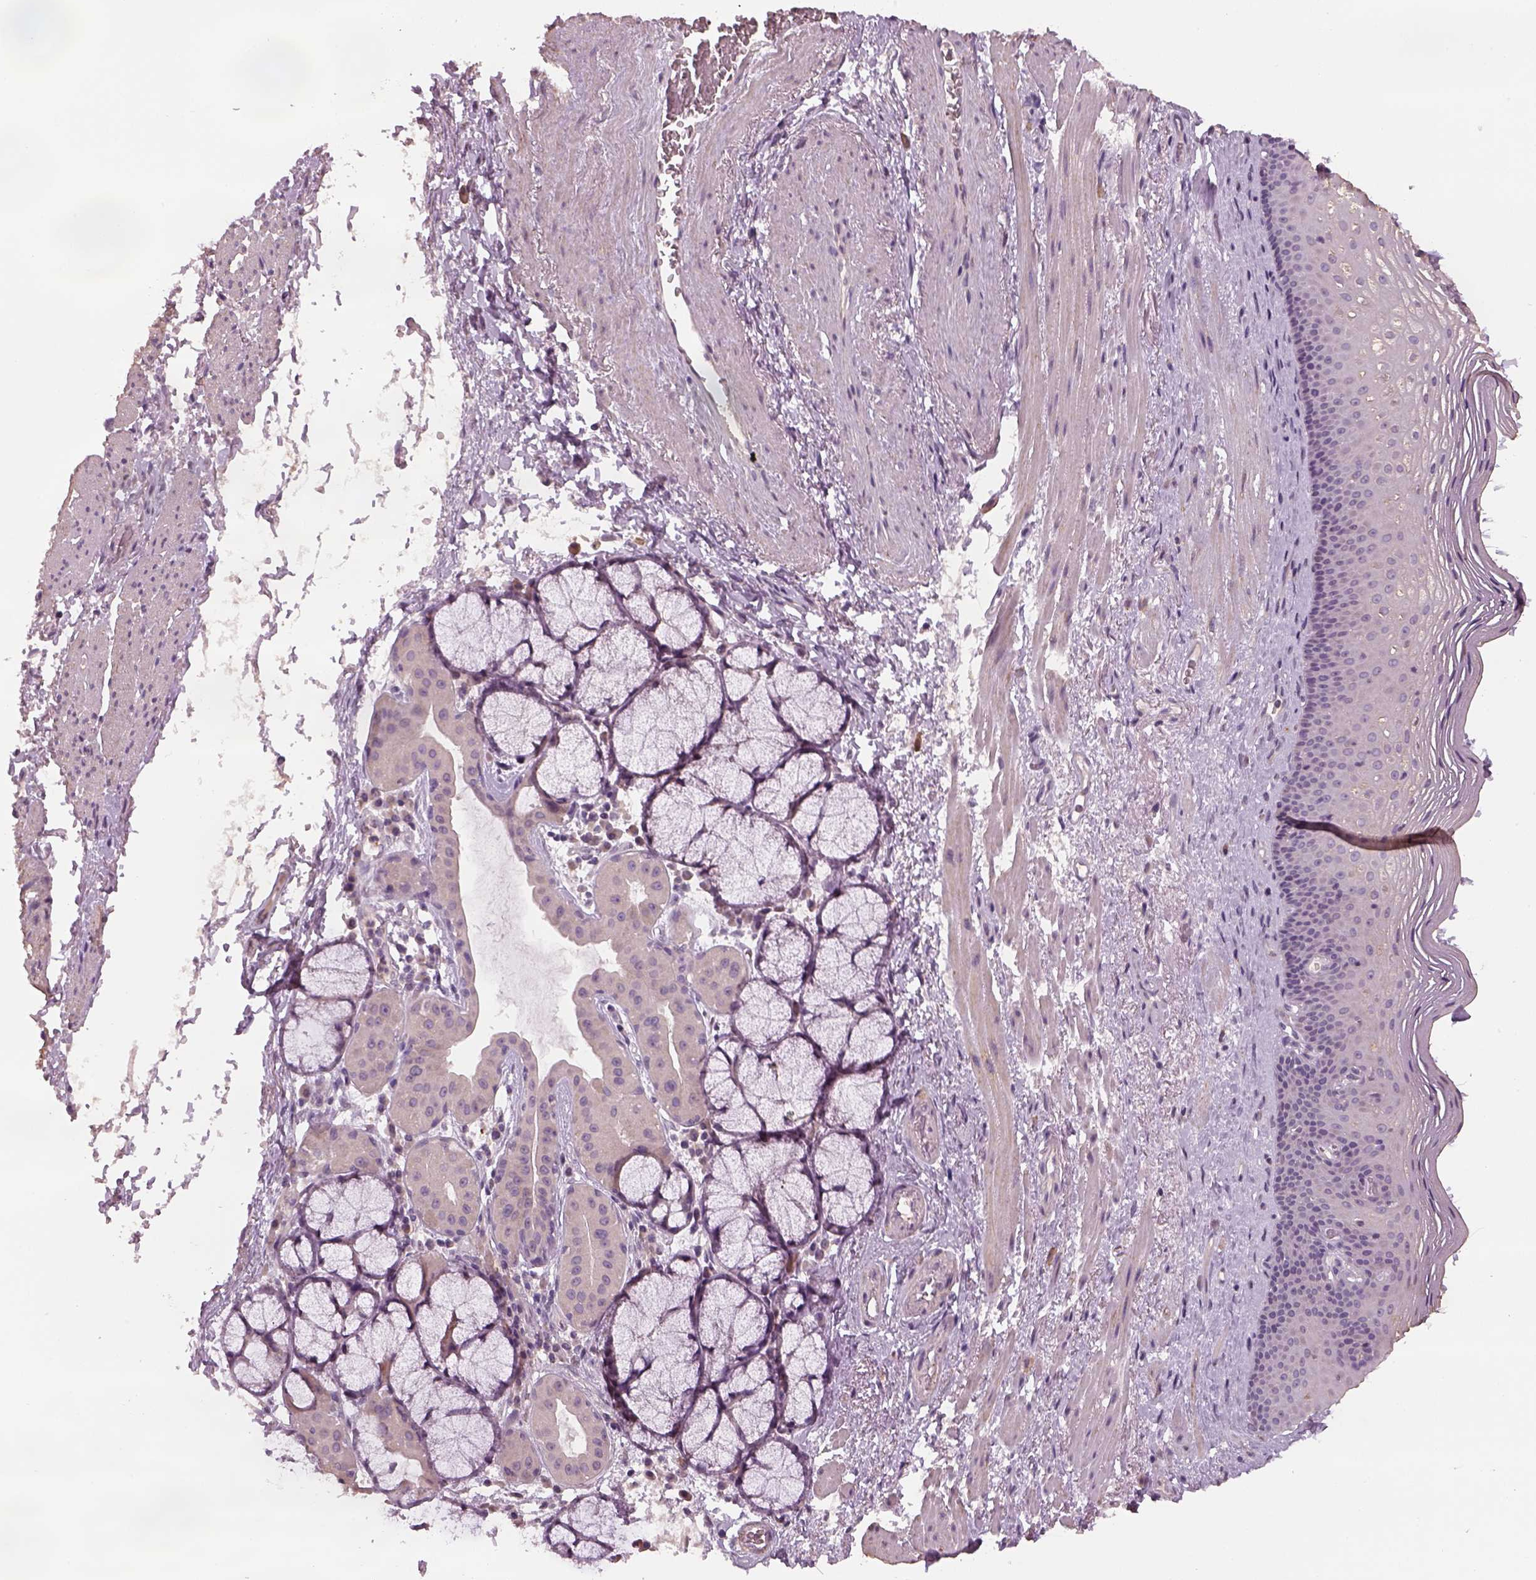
{"staining": {"intensity": "negative", "quantity": "none", "location": "none"}, "tissue": "esophagus", "cell_type": "Squamous epithelial cells", "image_type": "normal", "snomed": [{"axis": "morphology", "description": "Normal tissue, NOS"}, {"axis": "topography", "description": "Esophagus"}], "caption": "IHC image of unremarkable esophagus stained for a protein (brown), which shows no staining in squamous epithelial cells.", "gene": "GDNF", "patient": {"sex": "male", "age": 76}}